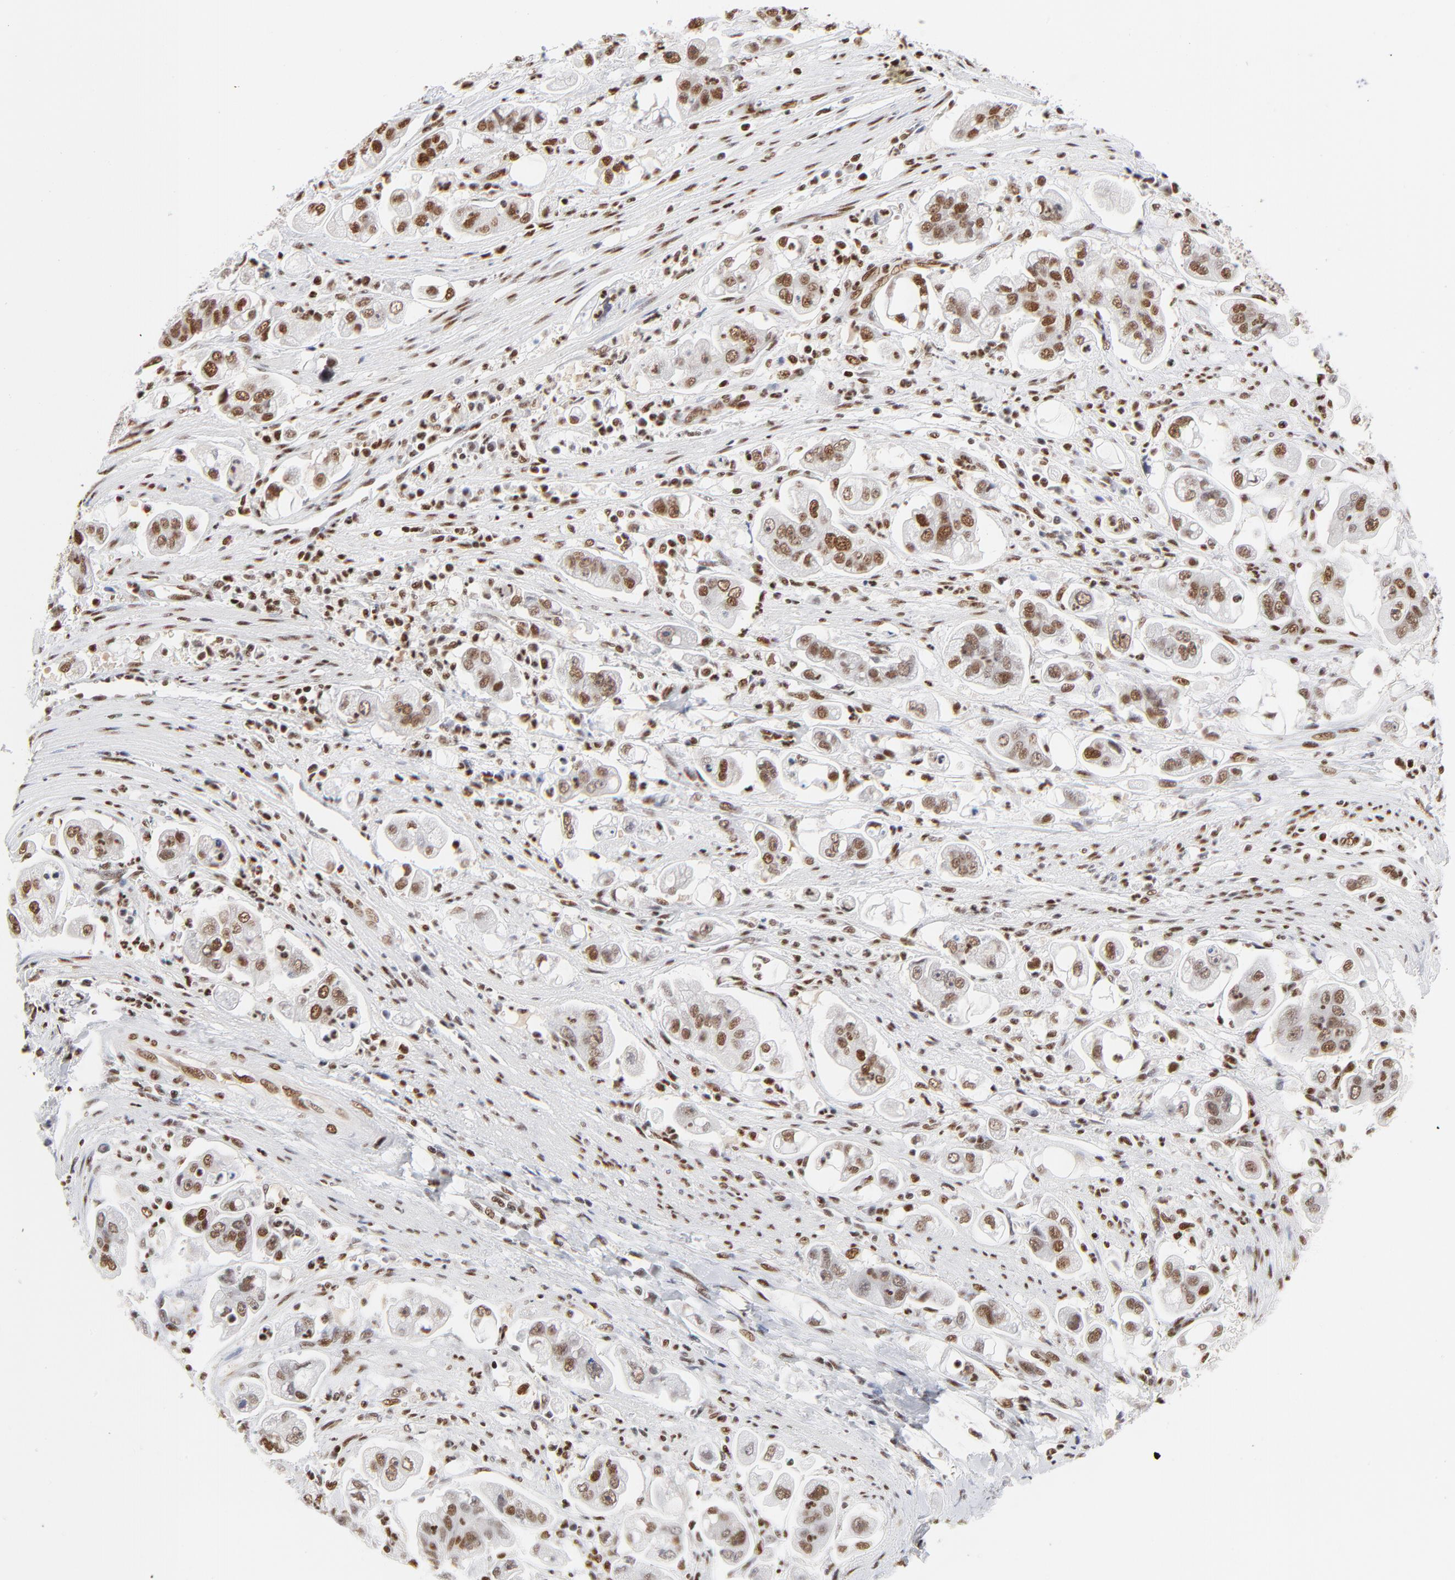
{"staining": {"intensity": "moderate", "quantity": ">75%", "location": "nuclear"}, "tissue": "stomach cancer", "cell_type": "Tumor cells", "image_type": "cancer", "snomed": [{"axis": "morphology", "description": "Adenocarcinoma, NOS"}, {"axis": "topography", "description": "Stomach"}], "caption": "Immunohistochemical staining of human stomach adenocarcinoma displays medium levels of moderate nuclear protein expression in approximately >75% of tumor cells.", "gene": "CREB1", "patient": {"sex": "male", "age": 62}}